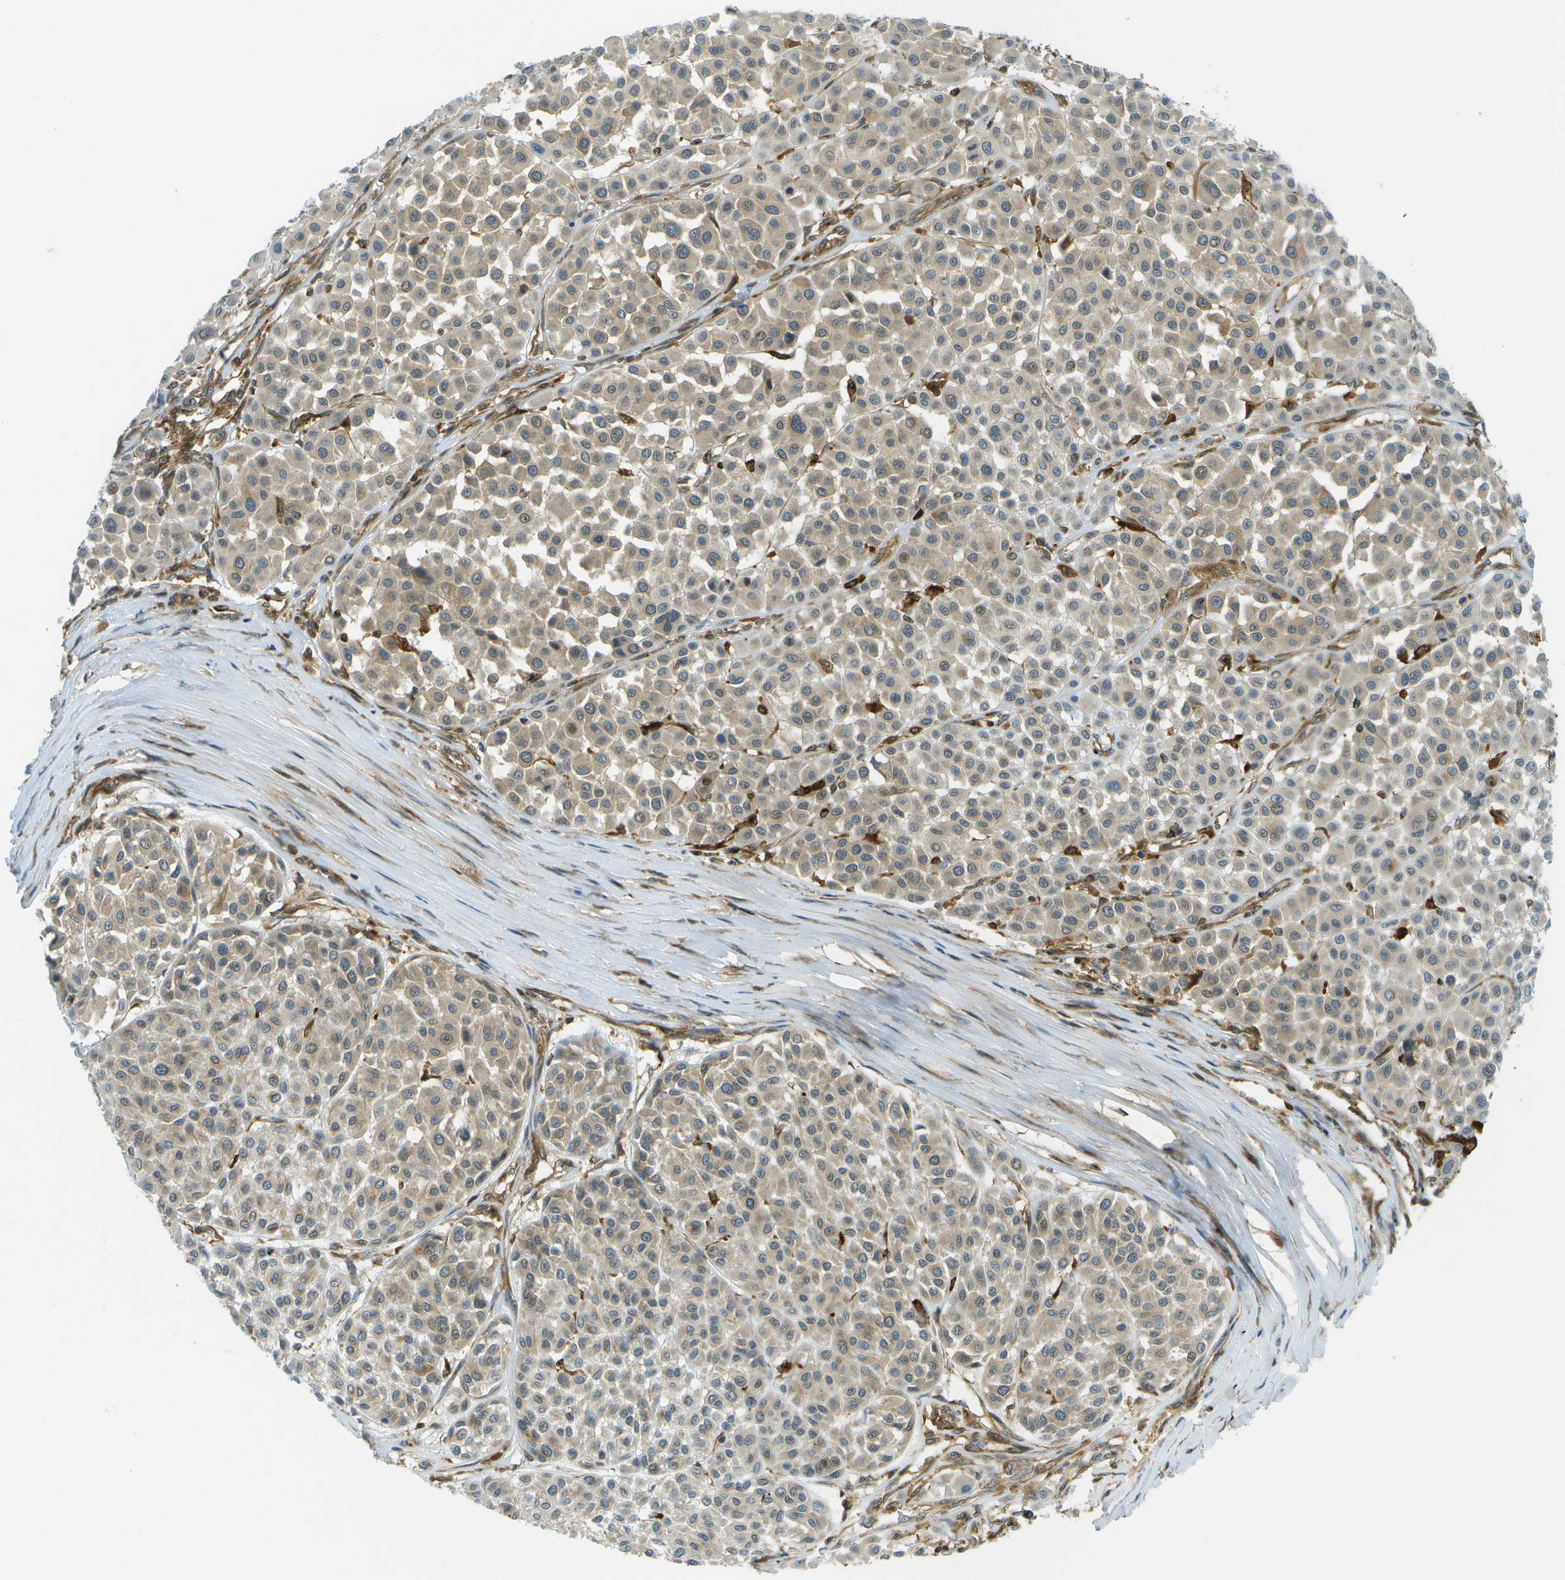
{"staining": {"intensity": "weak", "quantity": ">75%", "location": "cytoplasmic/membranous"}, "tissue": "melanoma", "cell_type": "Tumor cells", "image_type": "cancer", "snomed": [{"axis": "morphology", "description": "Malignant melanoma, Metastatic site"}, {"axis": "topography", "description": "Soft tissue"}], "caption": "Protein analysis of melanoma tissue shows weak cytoplasmic/membranous positivity in approximately >75% of tumor cells.", "gene": "TMTC1", "patient": {"sex": "male", "age": 41}}